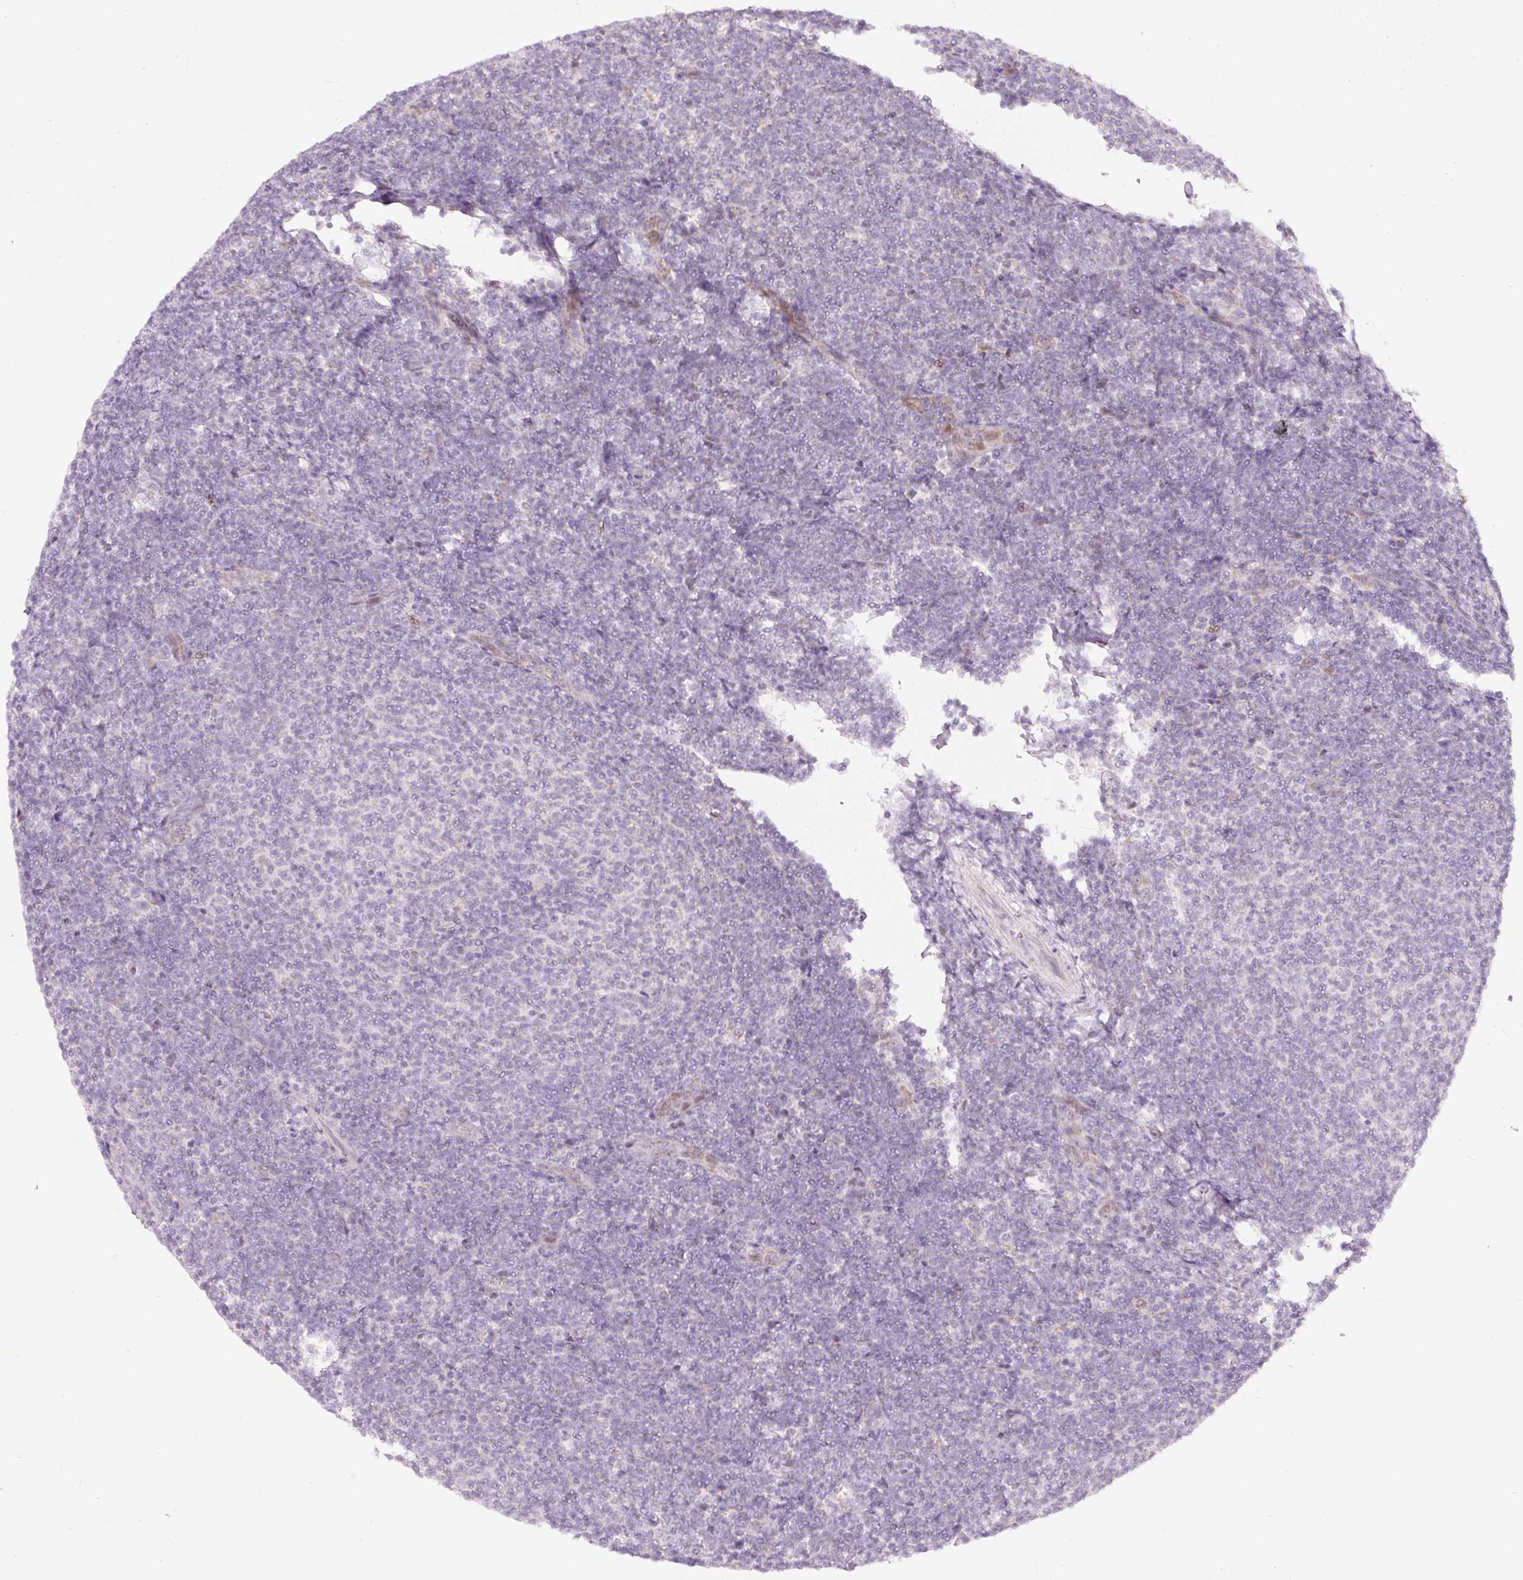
{"staining": {"intensity": "negative", "quantity": "none", "location": "none"}, "tissue": "lymphoma", "cell_type": "Tumor cells", "image_type": "cancer", "snomed": [{"axis": "morphology", "description": "Malignant lymphoma, non-Hodgkin's type, Low grade"}, {"axis": "topography", "description": "Lymph node"}], "caption": "Immunohistochemical staining of human lymphoma shows no significant positivity in tumor cells.", "gene": "RNF39", "patient": {"sex": "male", "age": 66}}